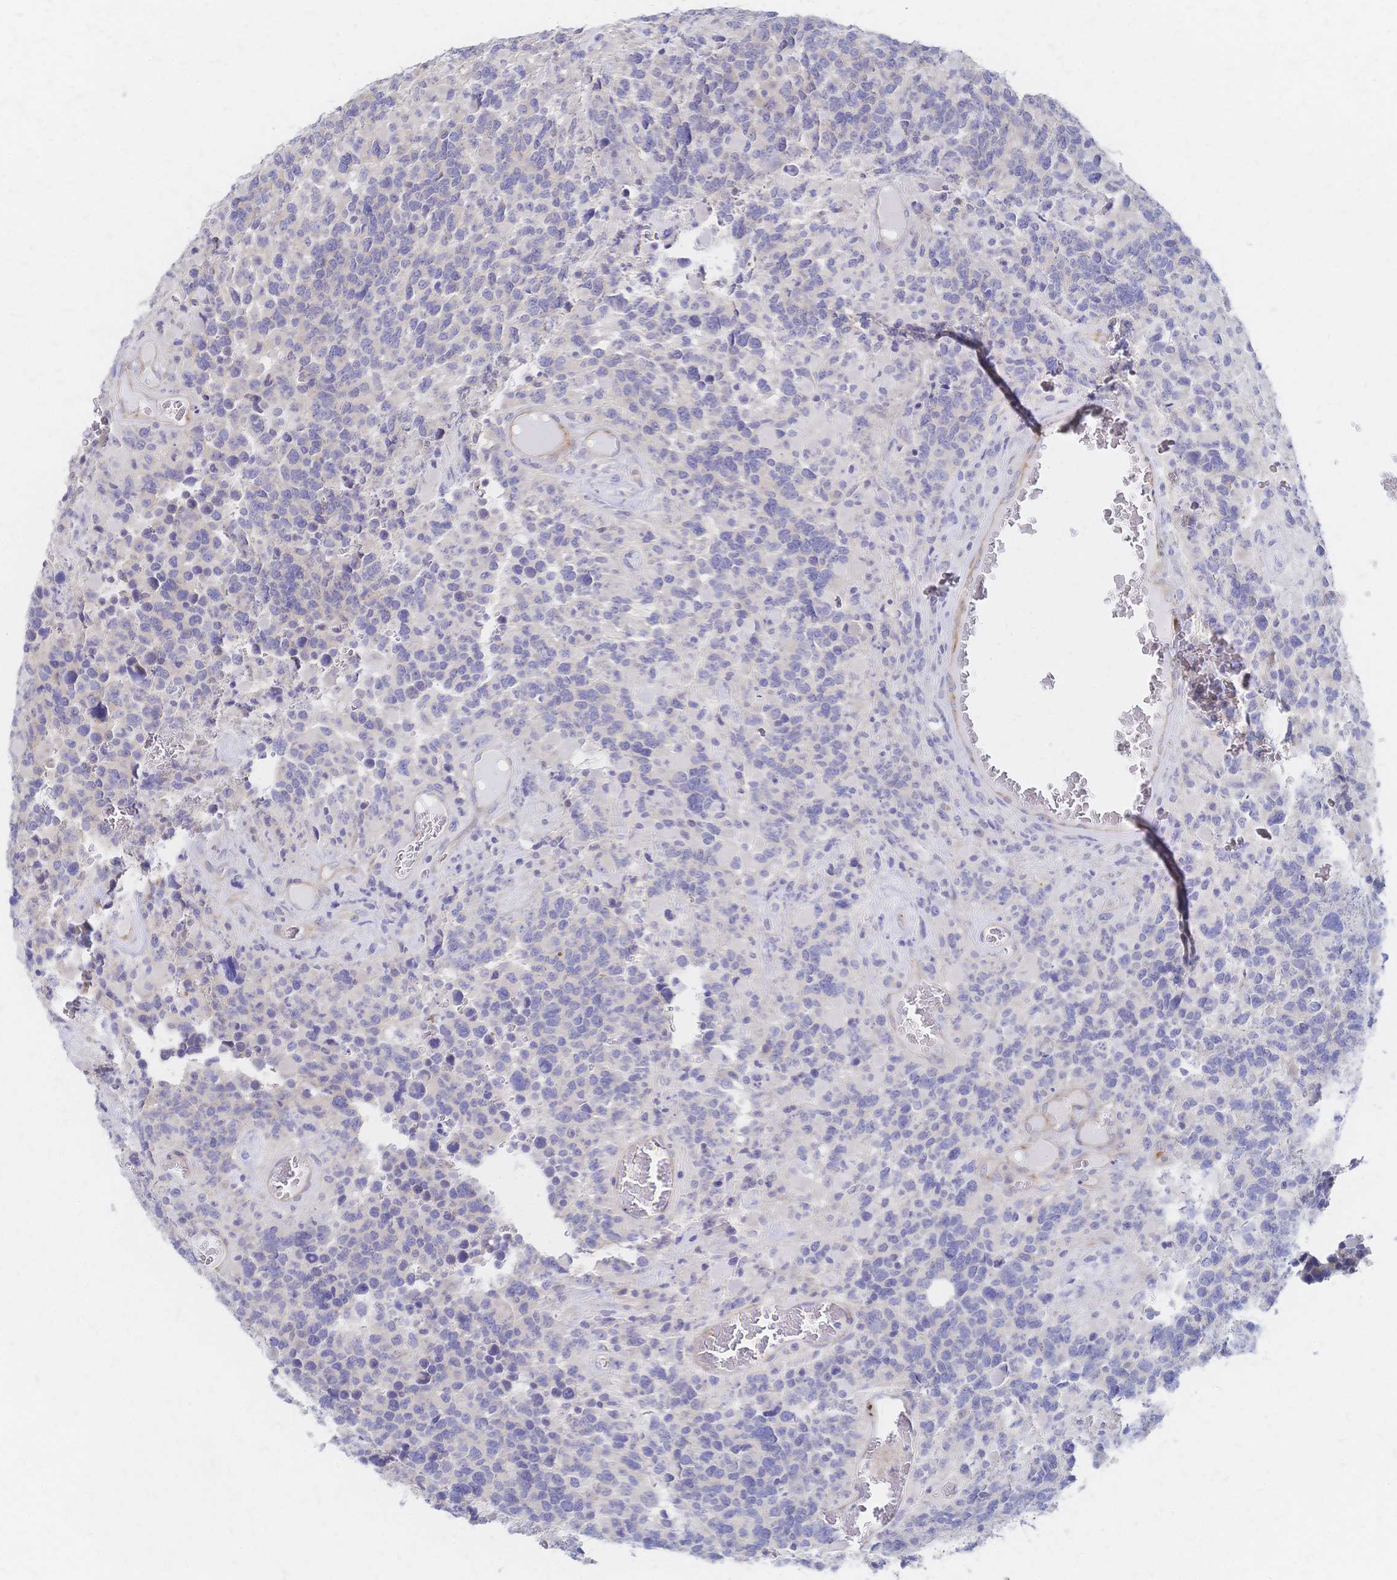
{"staining": {"intensity": "negative", "quantity": "none", "location": "none"}, "tissue": "glioma", "cell_type": "Tumor cells", "image_type": "cancer", "snomed": [{"axis": "morphology", "description": "Glioma, malignant, High grade"}, {"axis": "topography", "description": "Brain"}], "caption": "This is an immunohistochemistry (IHC) photomicrograph of glioma. There is no positivity in tumor cells.", "gene": "SLC5A1", "patient": {"sex": "female", "age": 40}}